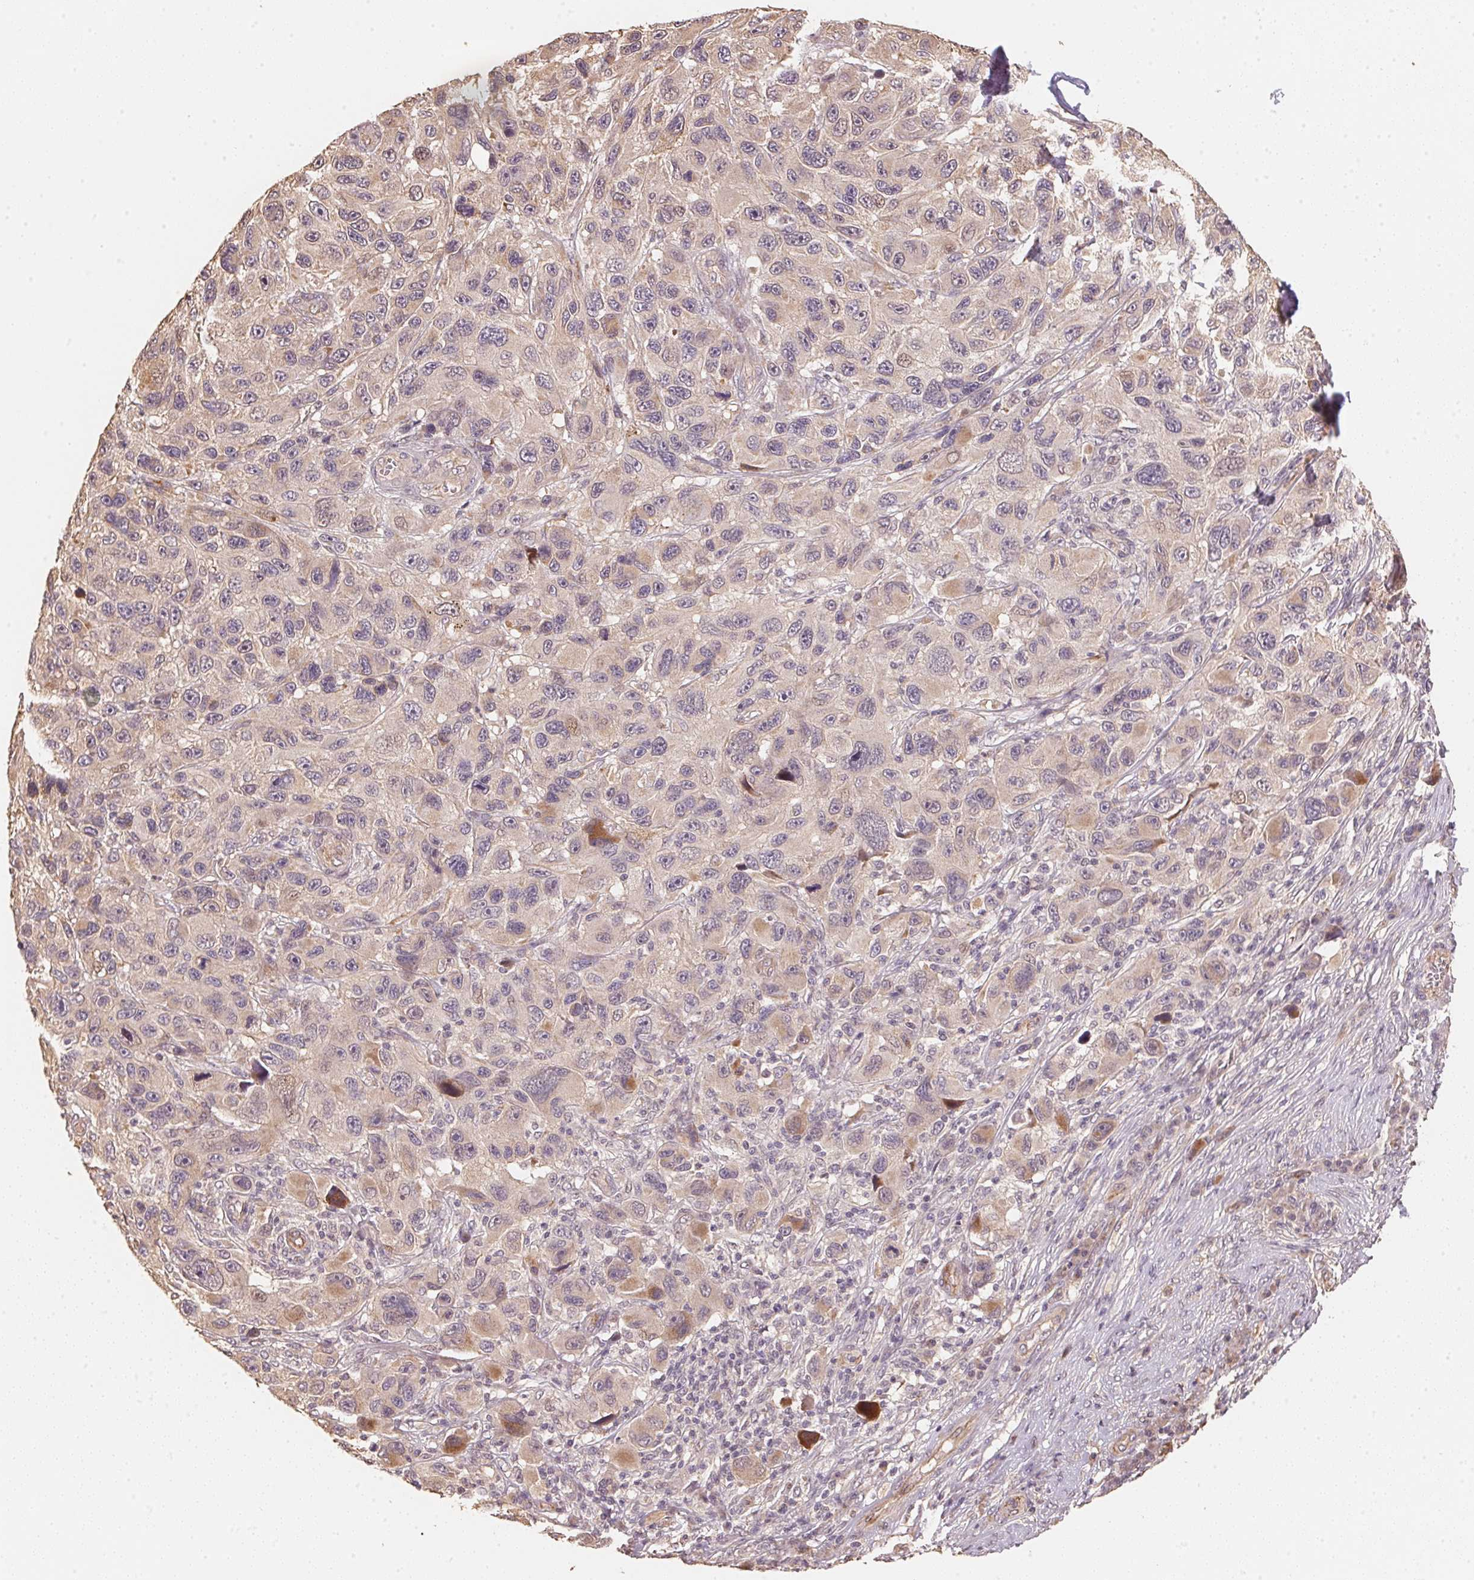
{"staining": {"intensity": "negative", "quantity": "none", "location": "none"}, "tissue": "melanoma", "cell_type": "Tumor cells", "image_type": "cancer", "snomed": [{"axis": "morphology", "description": "Malignant melanoma, NOS"}, {"axis": "topography", "description": "Skin"}], "caption": "A high-resolution photomicrograph shows immunohistochemistry staining of malignant melanoma, which reveals no significant positivity in tumor cells.", "gene": "TMEM222", "patient": {"sex": "male", "age": 53}}